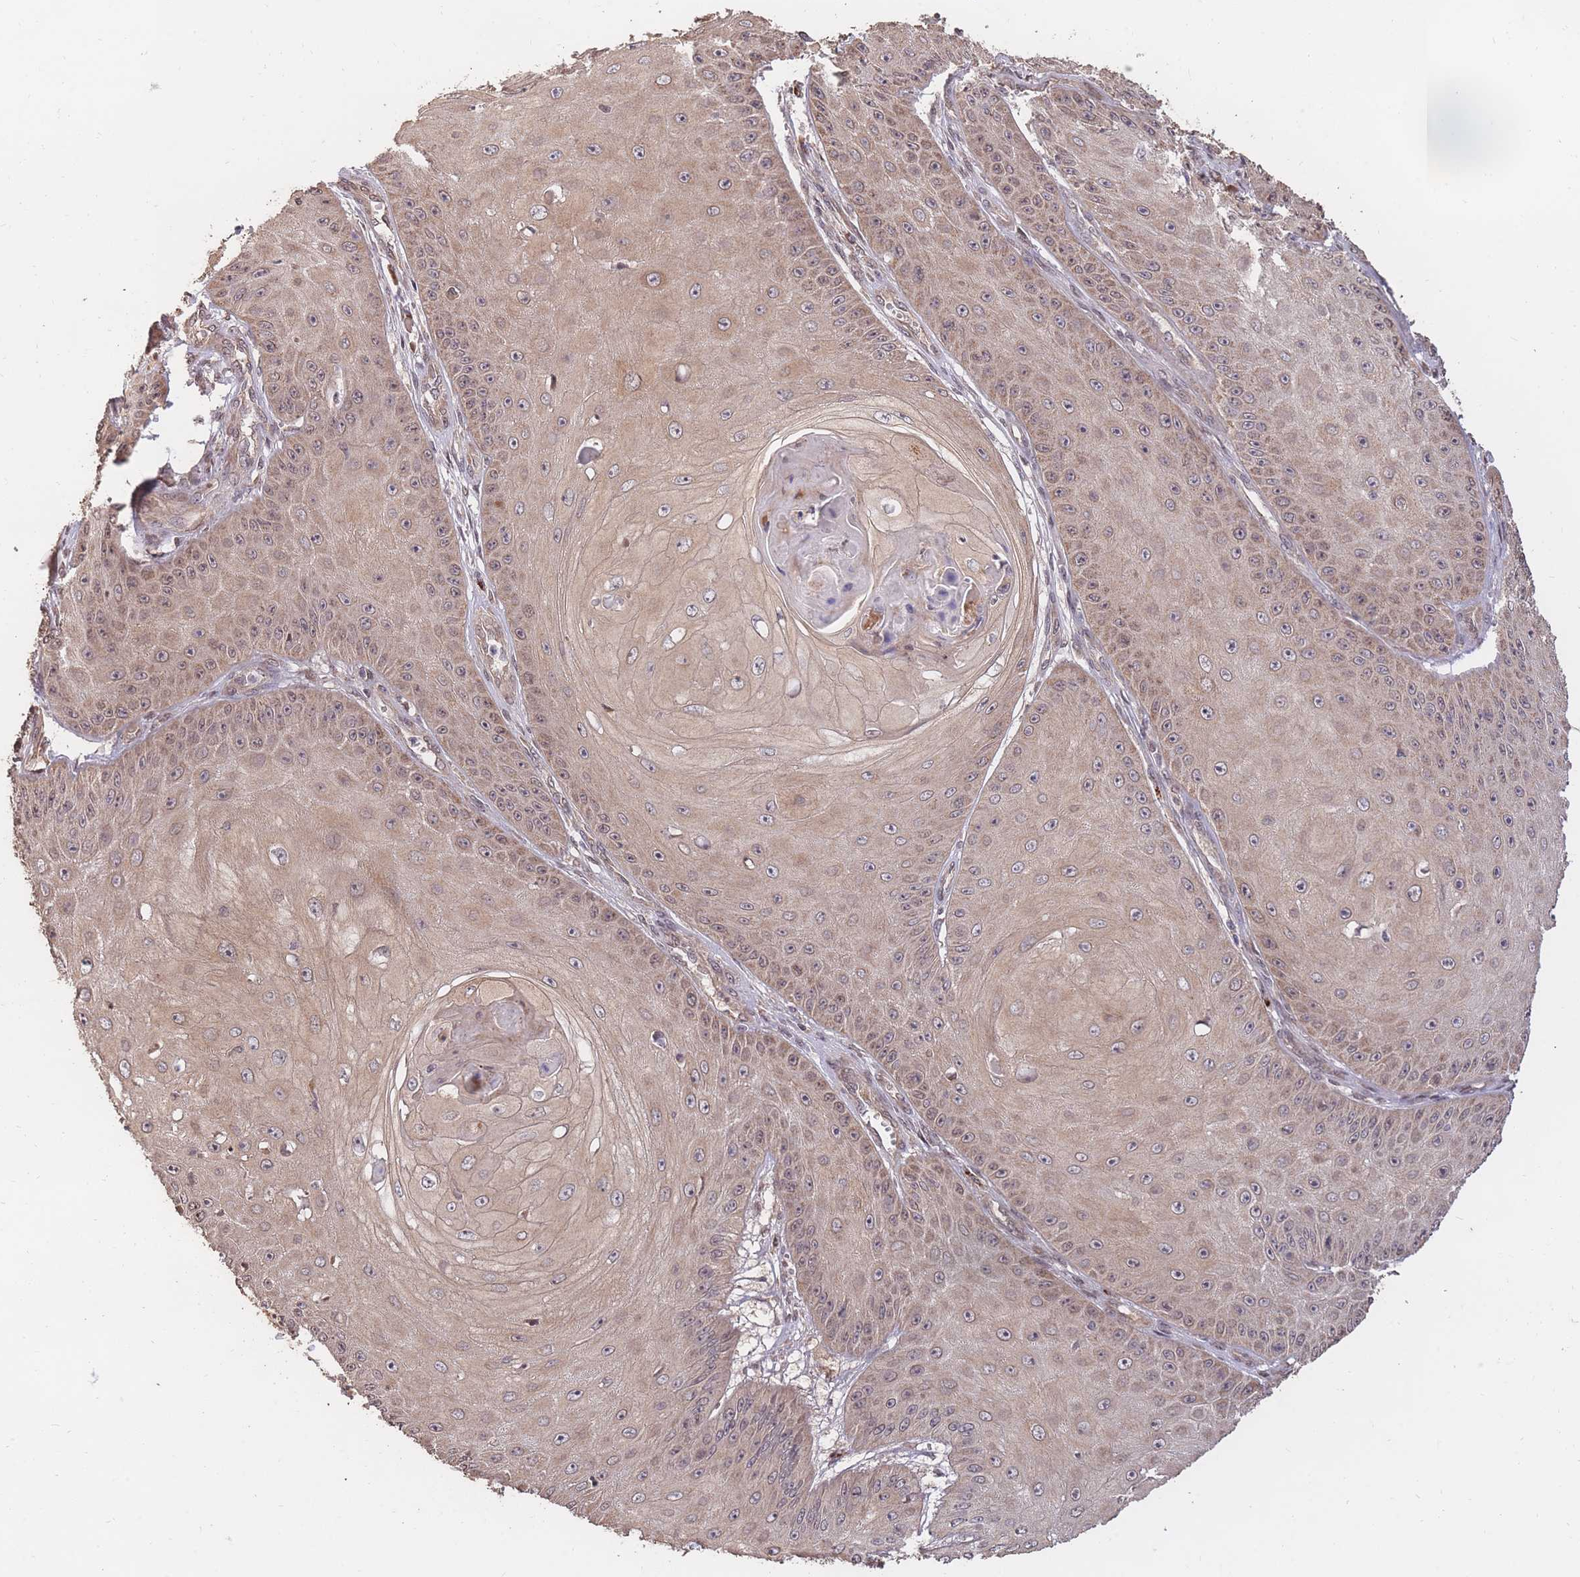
{"staining": {"intensity": "weak", "quantity": "25%-75%", "location": "cytoplasmic/membranous"}, "tissue": "skin cancer", "cell_type": "Tumor cells", "image_type": "cancer", "snomed": [{"axis": "morphology", "description": "Squamous cell carcinoma, NOS"}, {"axis": "topography", "description": "Skin"}], "caption": "Tumor cells show low levels of weak cytoplasmic/membranous positivity in approximately 25%-75% of cells in human squamous cell carcinoma (skin).", "gene": "RGS14", "patient": {"sex": "male", "age": 70}}